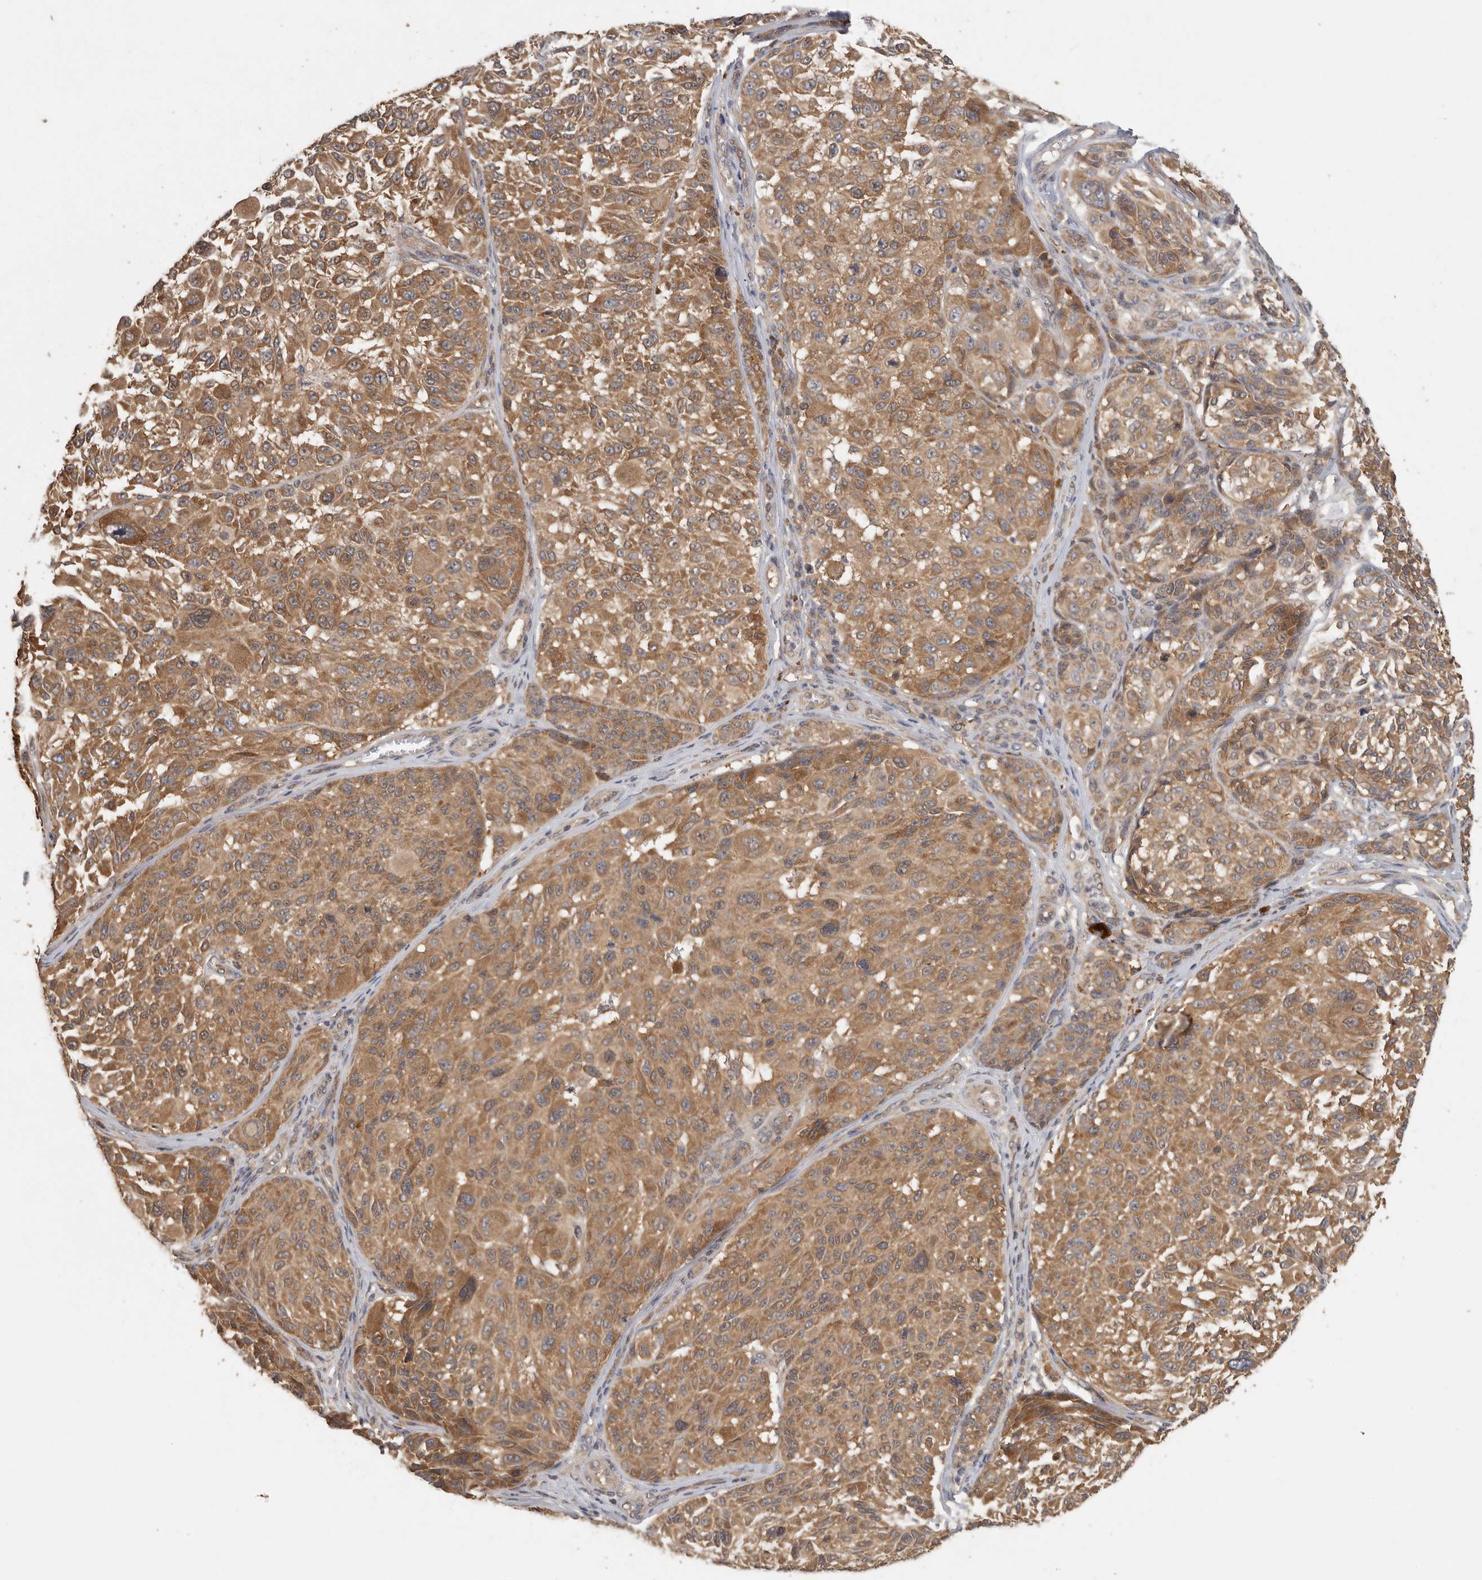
{"staining": {"intensity": "moderate", "quantity": ">75%", "location": "cytoplasmic/membranous"}, "tissue": "melanoma", "cell_type": "Tumor cells", "image_type": "cancer", "snomed": [{"axis": "morphology", "description": "Malignant melanoma, NOS"}, {"axis": "topography", "description": "Skin"}], "caption": "About >75% of tumor cells in human malignant melanoma exhibit moderate cytoplasmic/membranous protein staining as visualized by brown immunohistochemical staining.", "gene": "CCT8", "patient": {"sex": "male", "age": 83}}